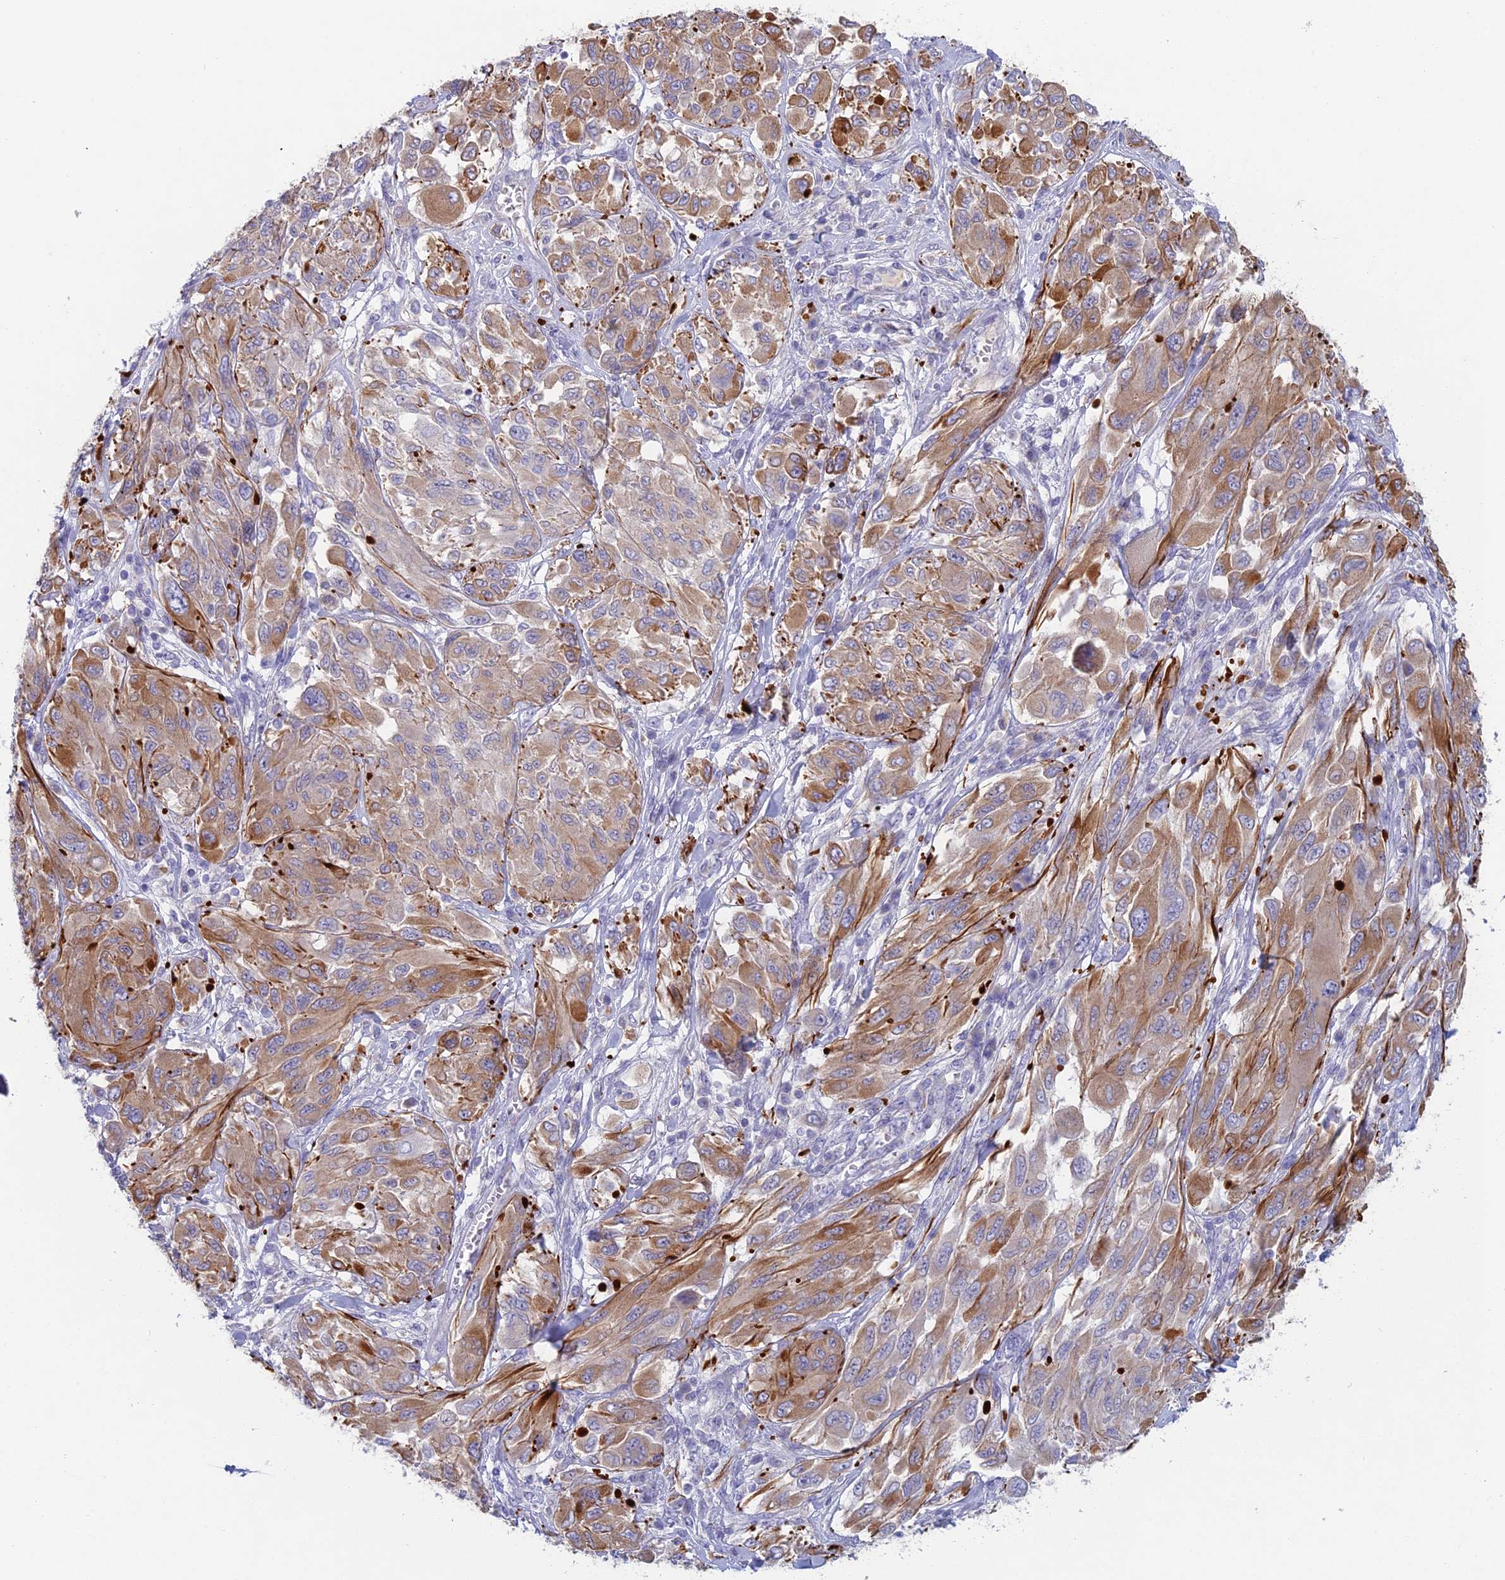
{"staining": {"intensity": "moderate", "quantity": "25%-75%", "location": "cytoplasmic/membranous"}, "tissue": "melanoma", "cell_type": "Tumor cells", "image_type": "cancer", "snomed": [{"axis": "morphology", "description": "Malignant melanoma, NOS"}, {"axis": "topography", "description": "Skin"}], "caption": "Protein expression by immunohistochemistry exhibits moderate cytoplasmic/membranous expression in about 25%-75% of tumor cells in malignant melanoma.", "gene": "FERD3L", "patient": {"sex": "female", "age": 91}}